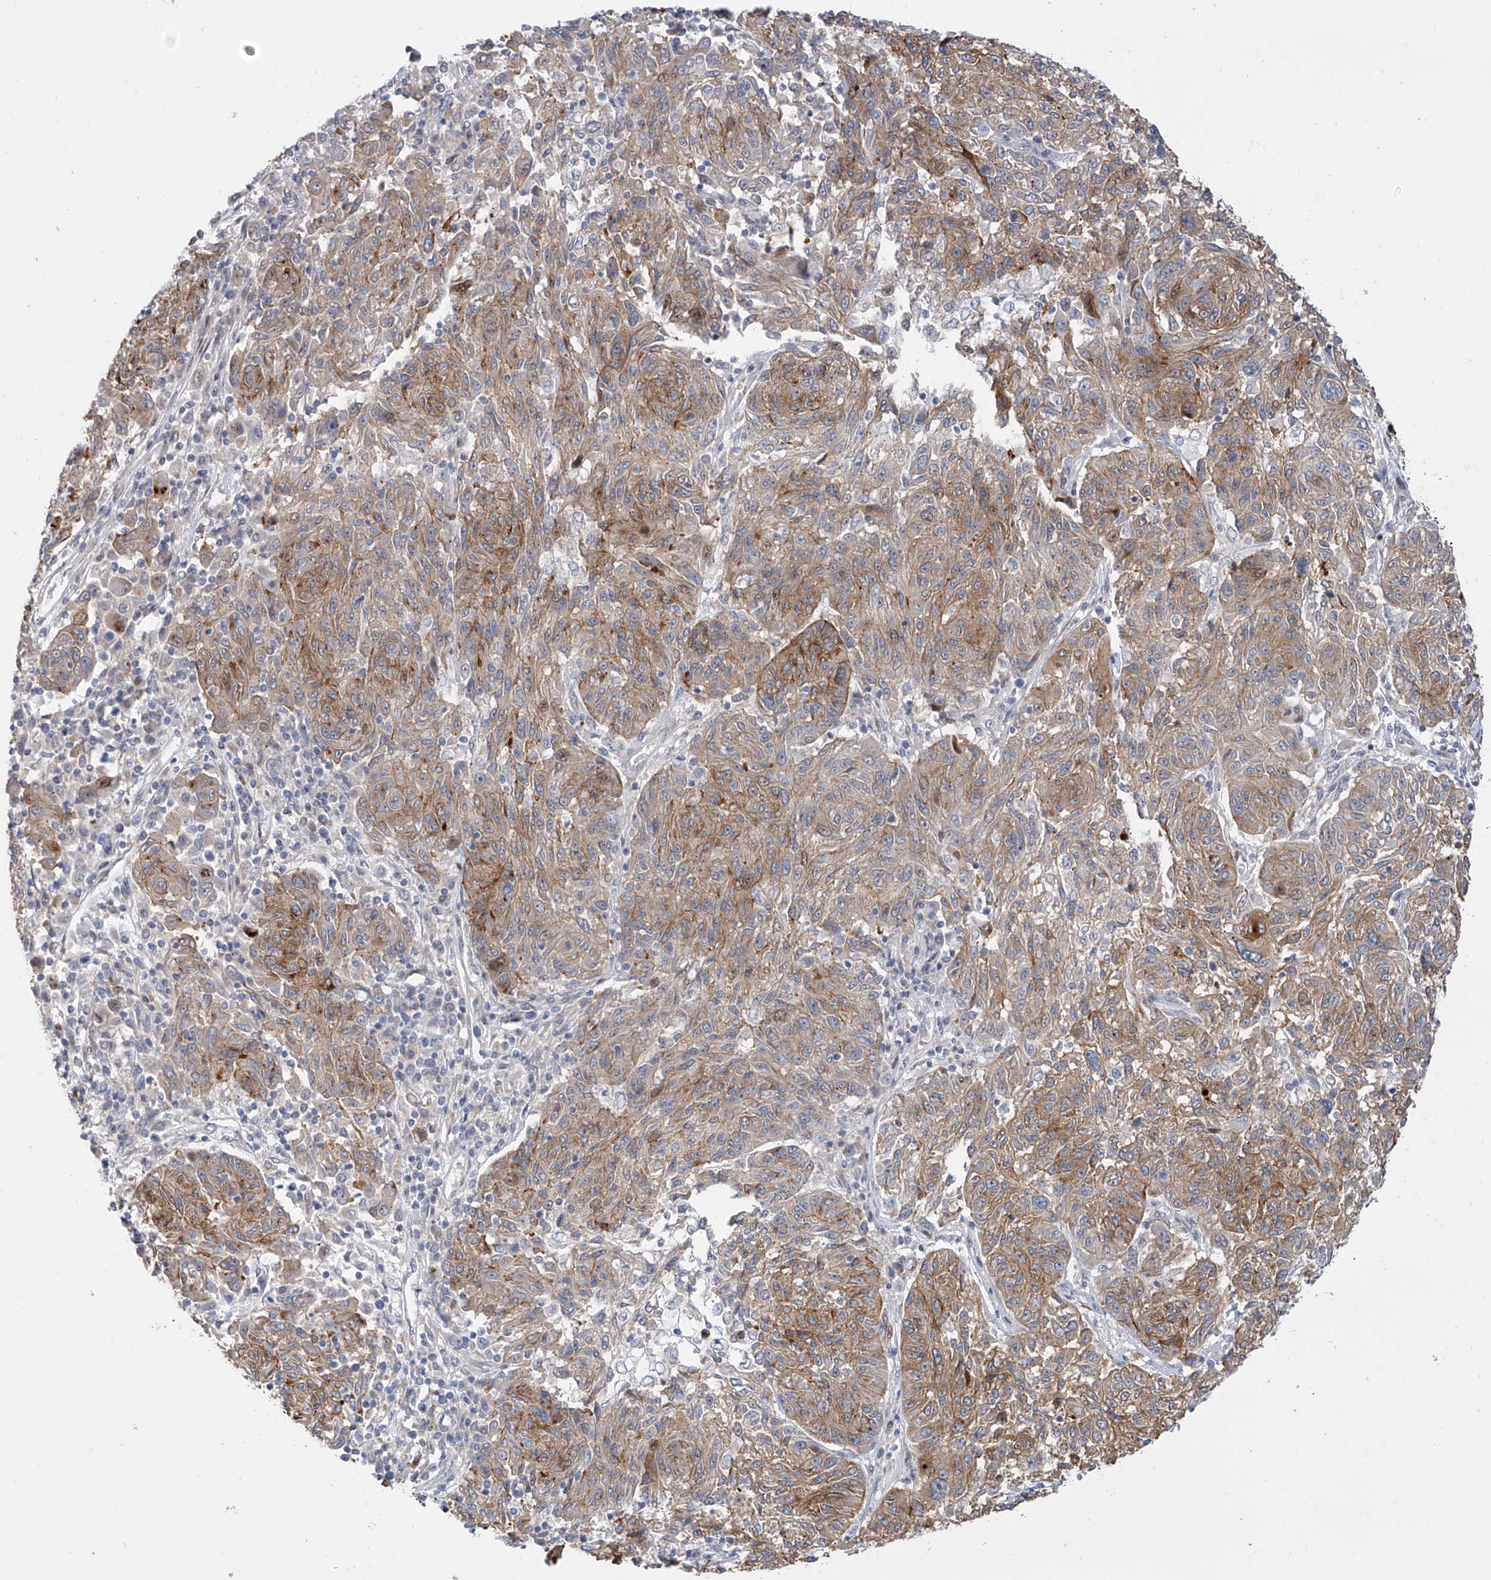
{"staining": {"intensity": "moderate", "quantity": ">75%", "location": "cytoplasmic/membranous"}, "tissue": "melanoma", "cell_type": "Tumor cells", "image_type": "cancer", "snomed": [{"axis": "morphology", "description": "Malignant melanoma, NOS"}, {"axis": "topography", "description": "Skin"}], "caption": "Protein analysis of melanoma tissue displays moderate cytoplasmic/membranous staining in about >75% of tumor cells. The staining was performed using DAB (3,3'-diaminobenzidine) to visualize the protein expression in brown, while the nuclei were stained in blue with hematoxylin (Magnification: 20x).", "gene": "LRRC1", "patient": {"sex": "male", "age": 53}}